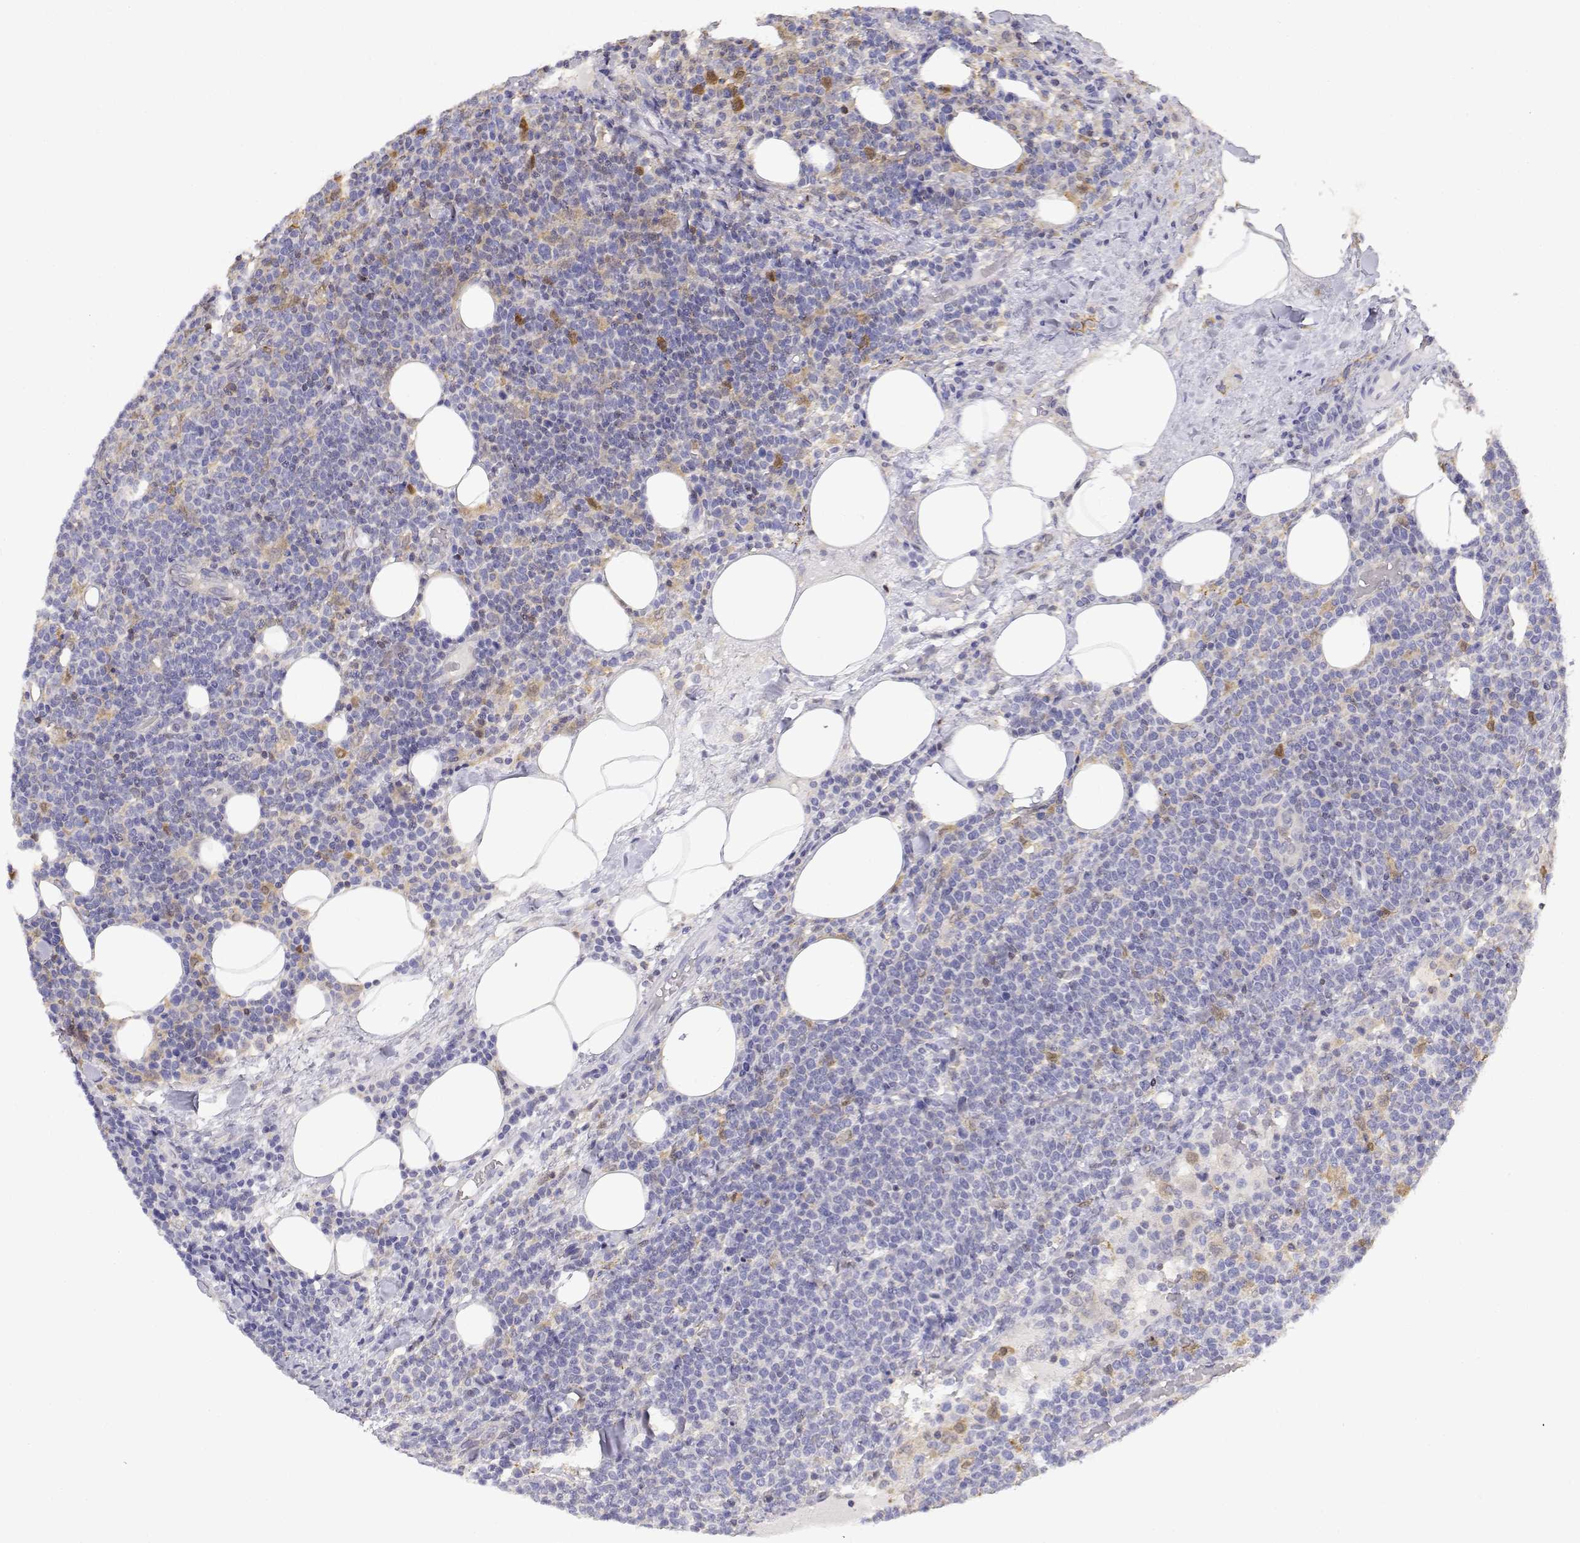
{"staining": {"intensity": "negative", "quantity": "none", "location": "none"}, "tissue": "lymphoma", "cell_type": "Tumor cells", "image_type": "cancer", "snomed": [{"axis": "morphology", "description": "Malignant lymphoma, non-Hodgkin's type, High grade"}, {"axis": "topography", "description": "Lymph node"}], "caption": "DAB (3,3'-diaminobenzidine) immunohistochemical staining of human malignant lymphoma, non-Hodgkin's type (high-grade) reveals no significant expression in tumor cells.", "gene": "ADA", "patient": {"sex": "male", "age": 61}}